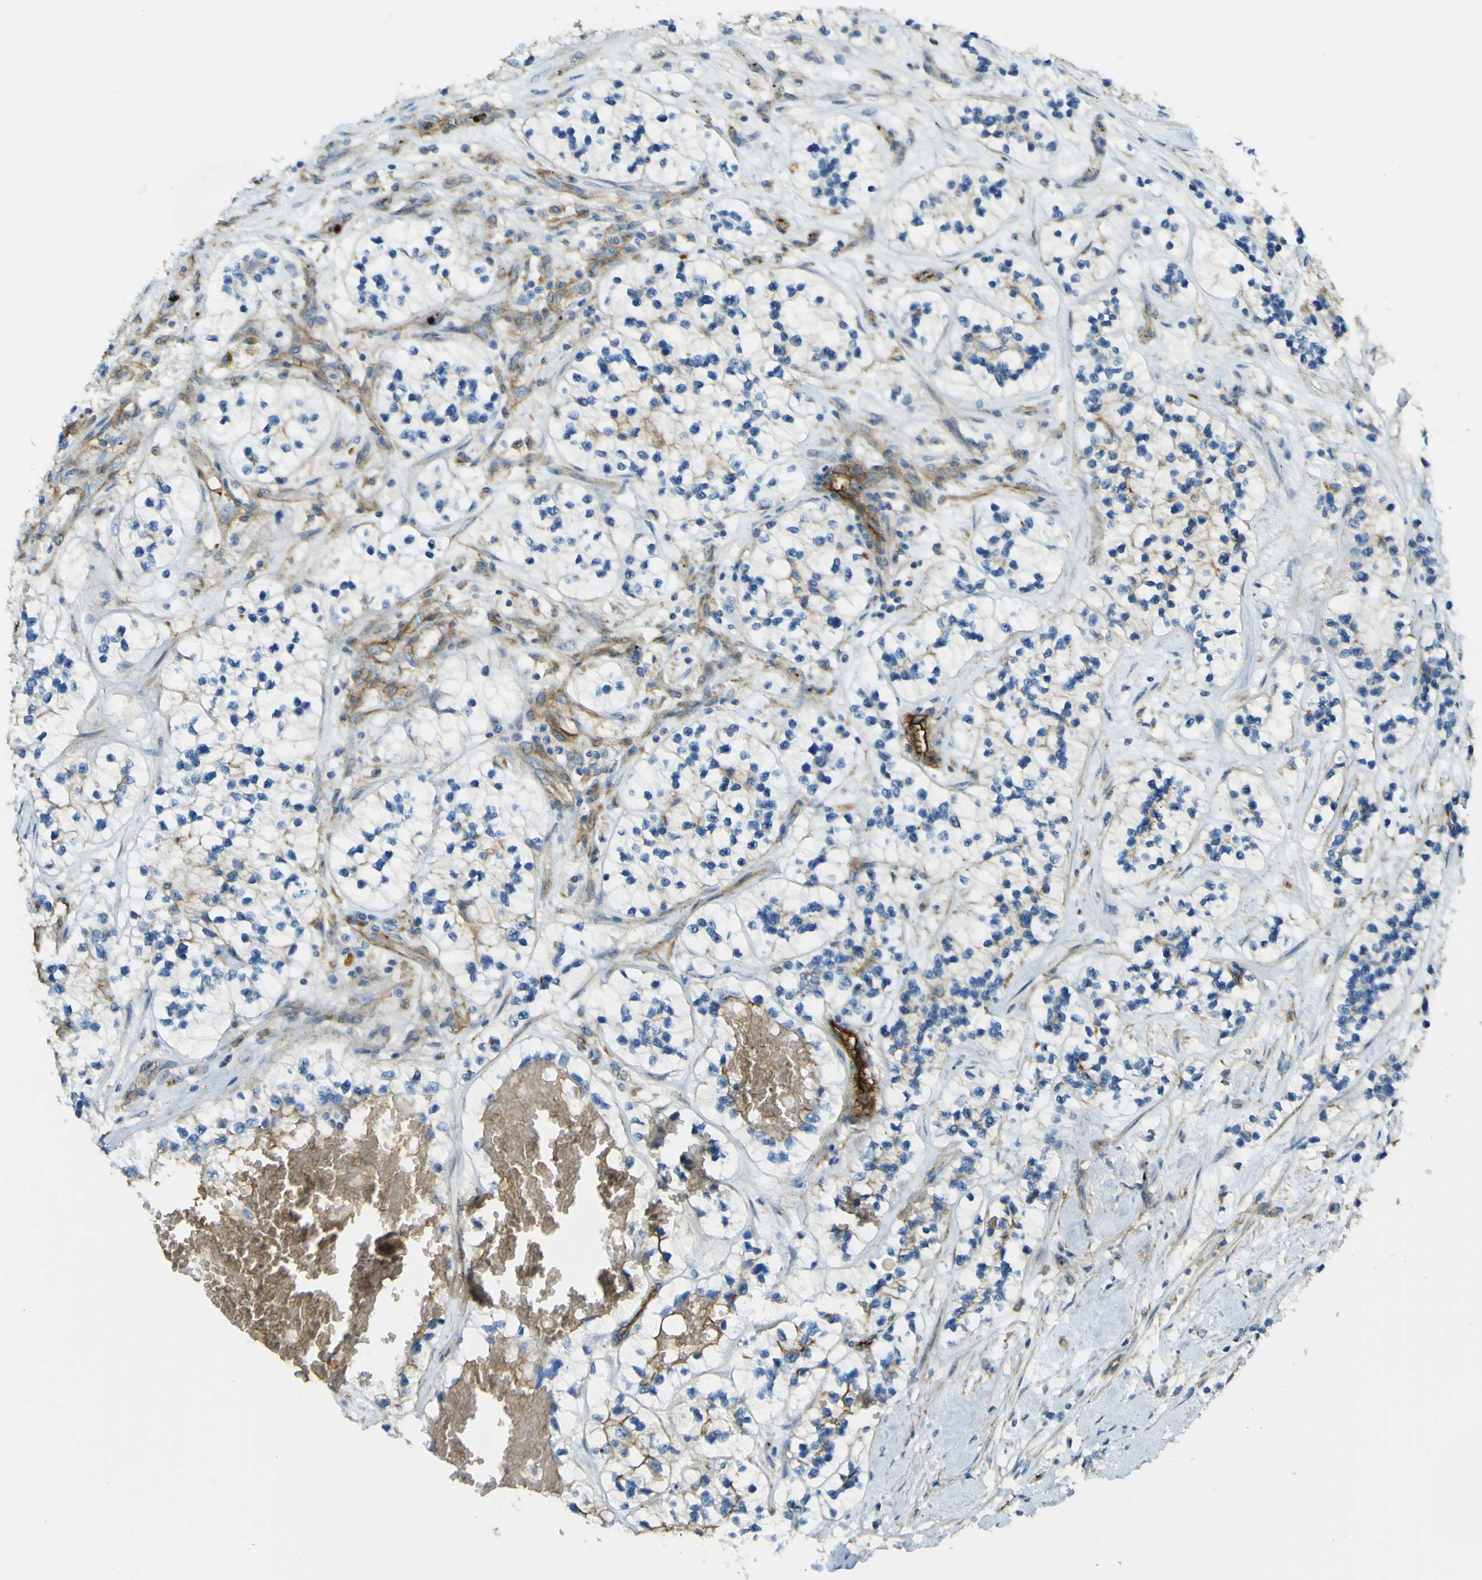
{"staining": {"intensity": "moderate", "quantity": "25%-75%", "location": "cytoplasmic/membranous"}, "tissue": "renal cancer", "cell_type": "Tumor cells", "image_type": "cancer", "snomed": [{"axis": "morphology", "description": "Adenocarcinoma, NOS"}, {"axis": "topography", "description": "Kidney"}], "caption": "This is an image of immunohistochemistry (IHC) staining of renal cancer (adenocarcinoma), which shows moderate expression in the cytoplasmic/membranous of tumor cells.", "gene": "PLXDC1", "patient": {"sex": "female", "age": 57}}